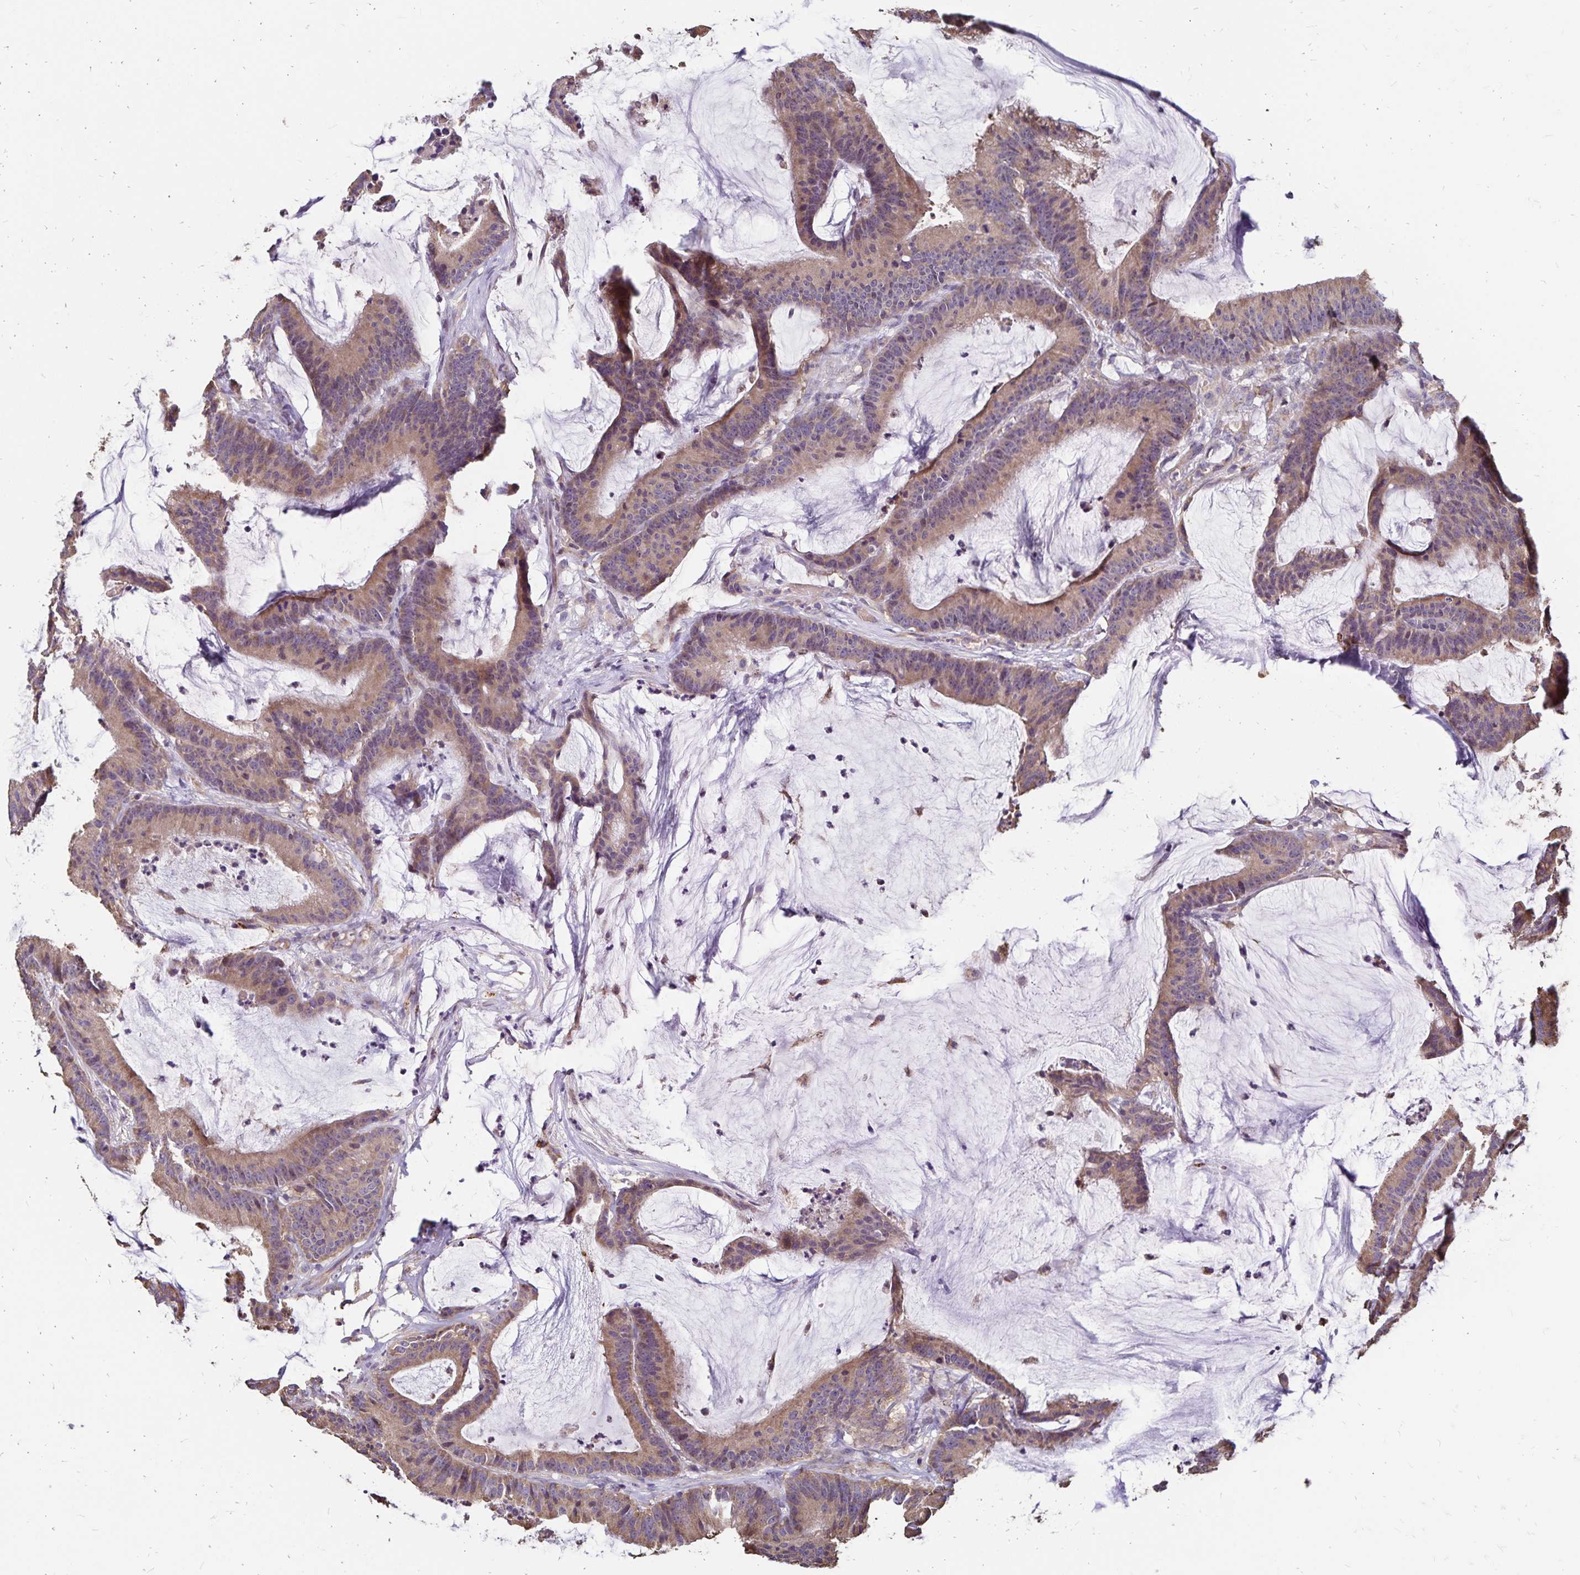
{"staining": {"intensity": "moderate", "quantity": ">75%", "location": "cytoplasmic/membranous"}, "tissue": "colorectal cancer", "cell_type": "Tumor cells", "image_type": "cancer", "snomed": [{"axis": "morphology", "description": "Adenocarcinoma, NOS"}, {"axis": "topography", "description": "Colon"}], "caption": "Brown immunohistochemical staining in colorectal cancer (adenocarcinoma) exhibits moderate cytoplasmic/membranous positivity in approximately >75% of tumor cells.", "gene": "EMC10", "patient": {"sex": "female", "age": 78}}